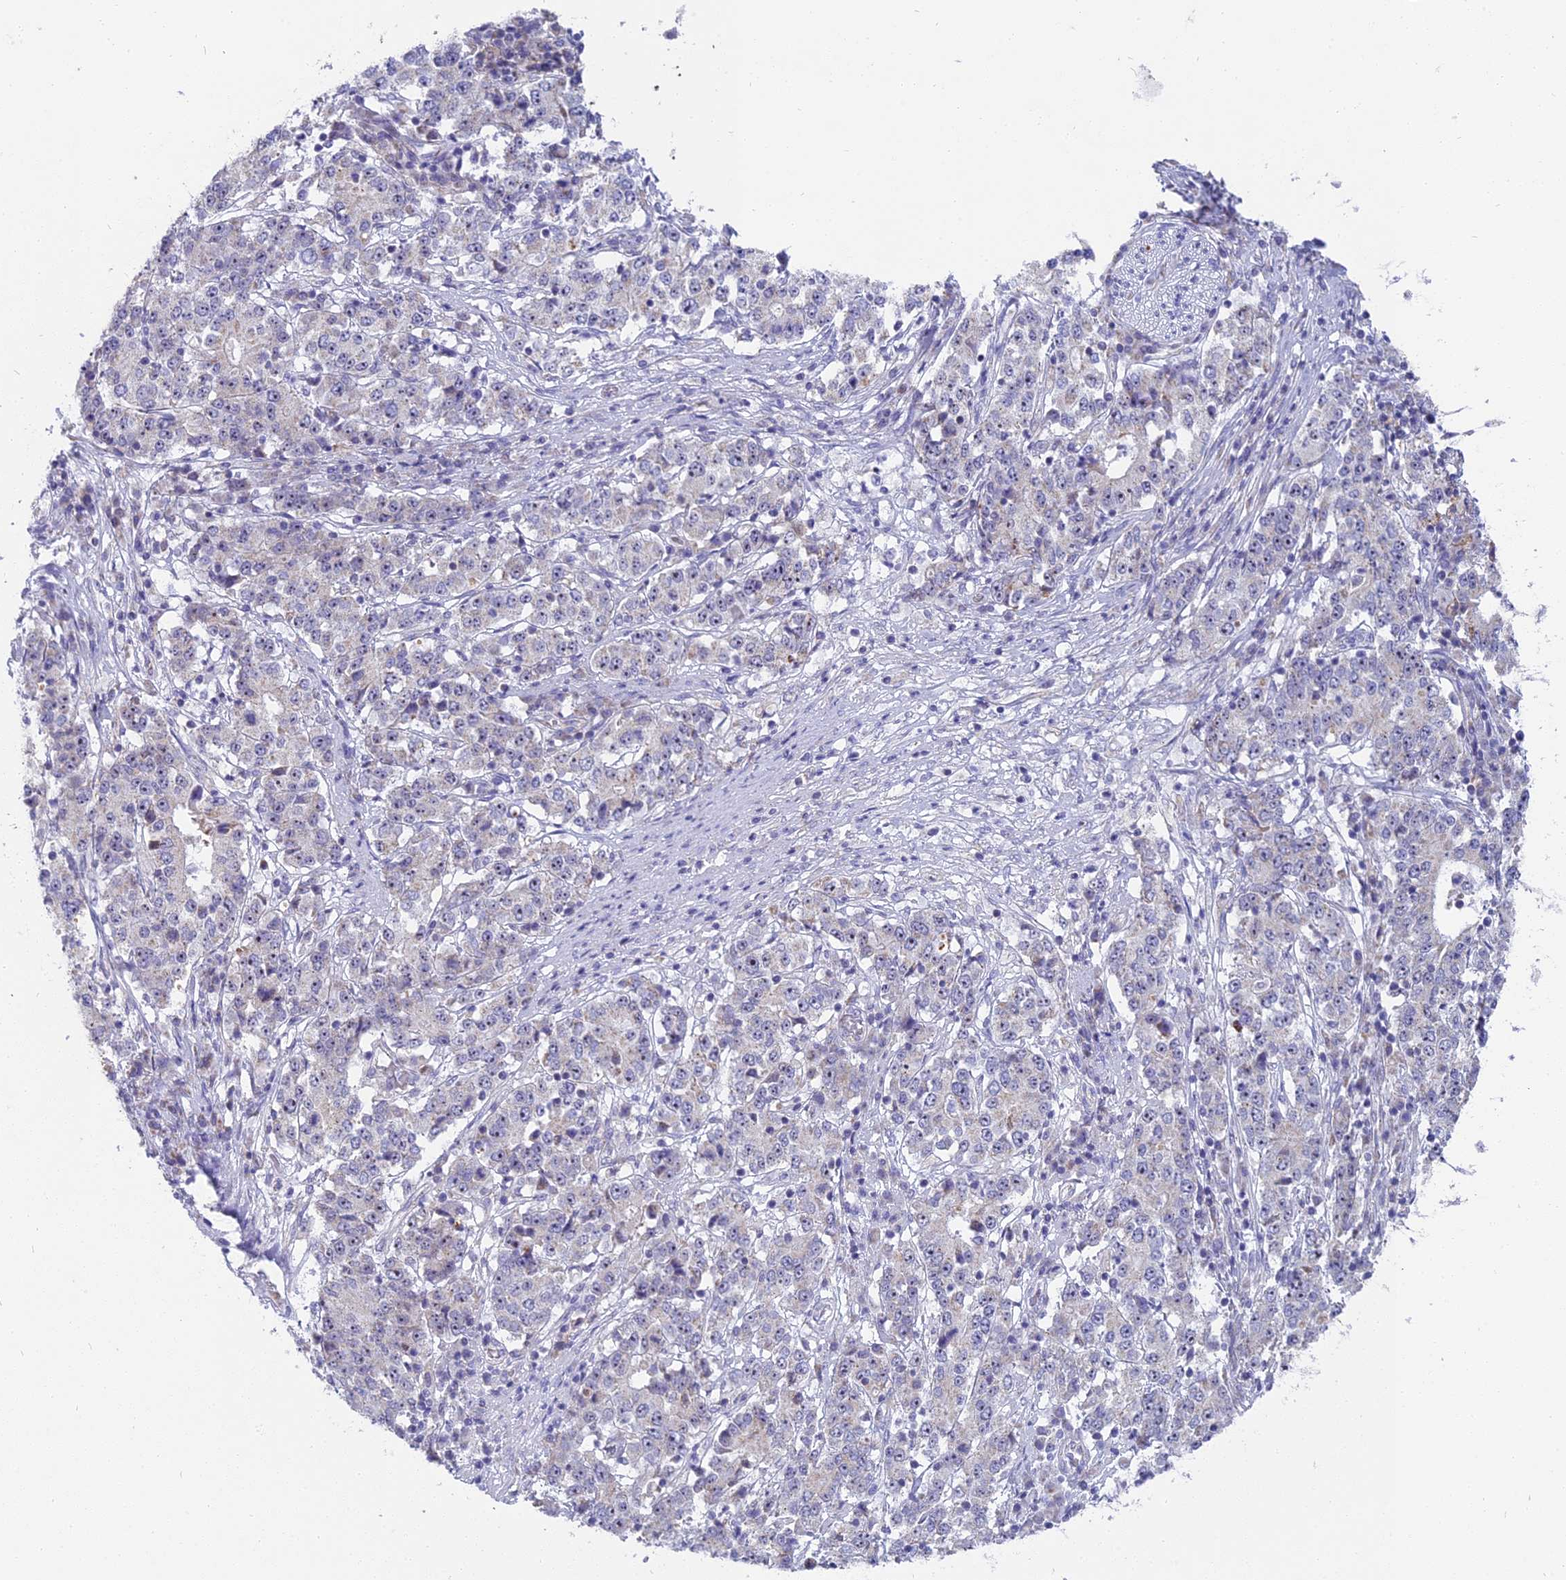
{"staining": {"intensity": "negative", "quantity": "none", "location": "none"}, "tissue": "stomach cancer", "cell_type": "Tumor cells", "image_type": "cancer", "snomed": [{"axis": "morphology", "description": "Adenocarcinoma, NOS"}, {"axis": "topography", "description": "Stomach"}], "caption": "Stomach adenocarcinoma was stained to show a protein in brown. There is no significant positivity in tumor cells.", "gene": "DTWD1", "patient": {"sex": "male", "age": 59}}